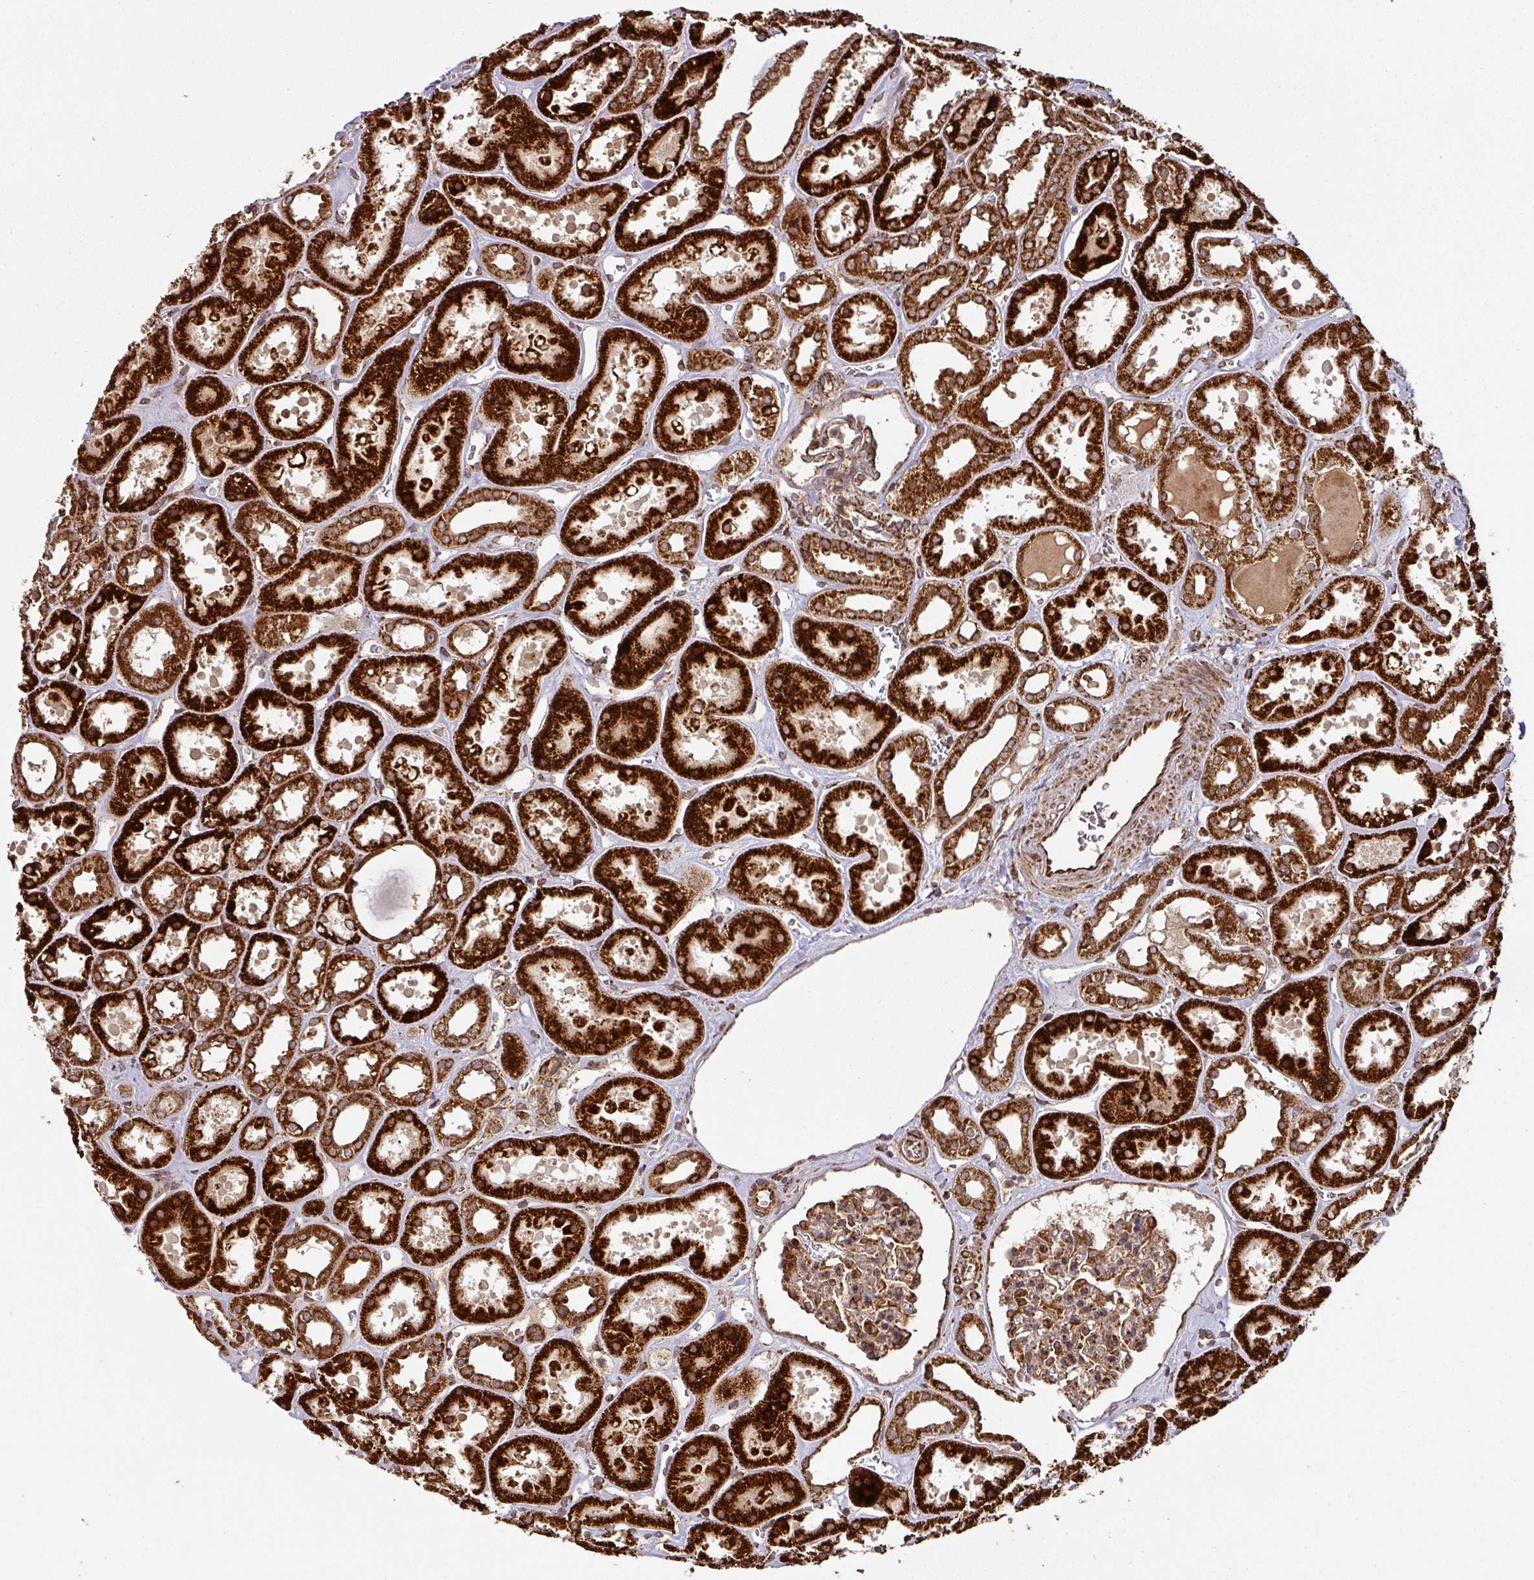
{"staining": {"intensity": "moderate", "quantity": ">75%", "location": "cytoplasmic/membranous"}, "tissue": "kidney", "cell_type": "Cells in glomeruli", "image_type": "normal", "snomed": [{"axis": "morphology", "description": "Normal tissue, NOS"}, {"axis": "topography", "description": "Kidney"}], "caption": "Immunohistochemical staining of normal kidney demonstrates >75% levels of moderate cytoplasmic/membranous protein expression in approximately >75% of cells in glomeruli.", "gene": "TRAP1", "patient": {"sex": "female", "age": 41}}